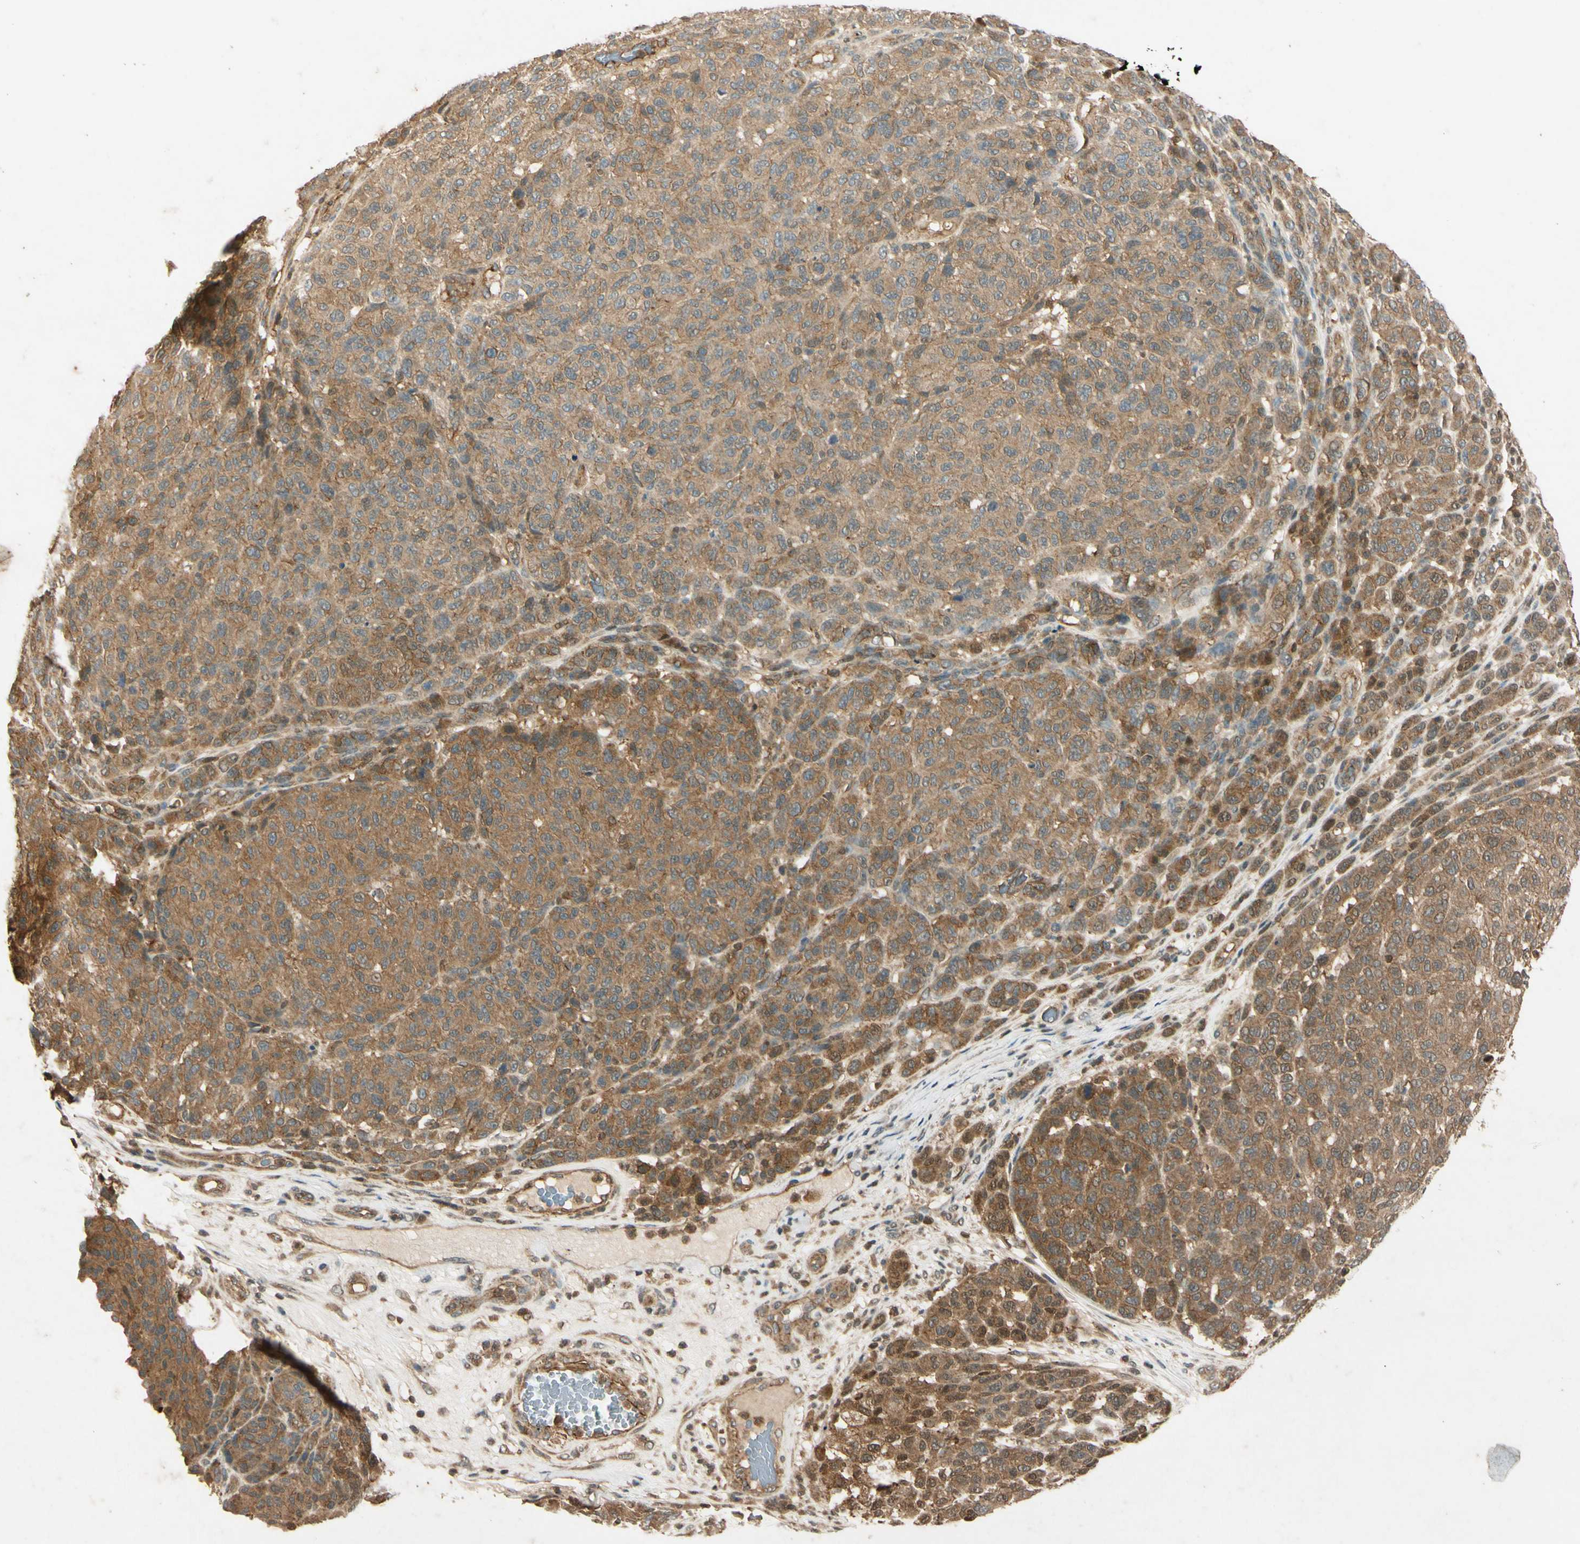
{"staining": {"intensity": "moderate", "quantity": ">75%", "location": "cytoplasmic/membranous"}, "tissue": "melanoma", "cell_type": "Tumor cells", "image_type": "cancer", "snomed": [{"axis": "morphology", "description": "Malignant melanoma, NOS"}, {"axis": "topography", "description": "Skin"}], "caption": "The immunohistochemical stain labels moderate cytoplasmic/membranous staining in tumor cells of melanoma tissue. (DAB IHC with brightfield microscopy, high magnification).", "gene": "EPHA8", "patient": {"sex": "male", "age": 59}}